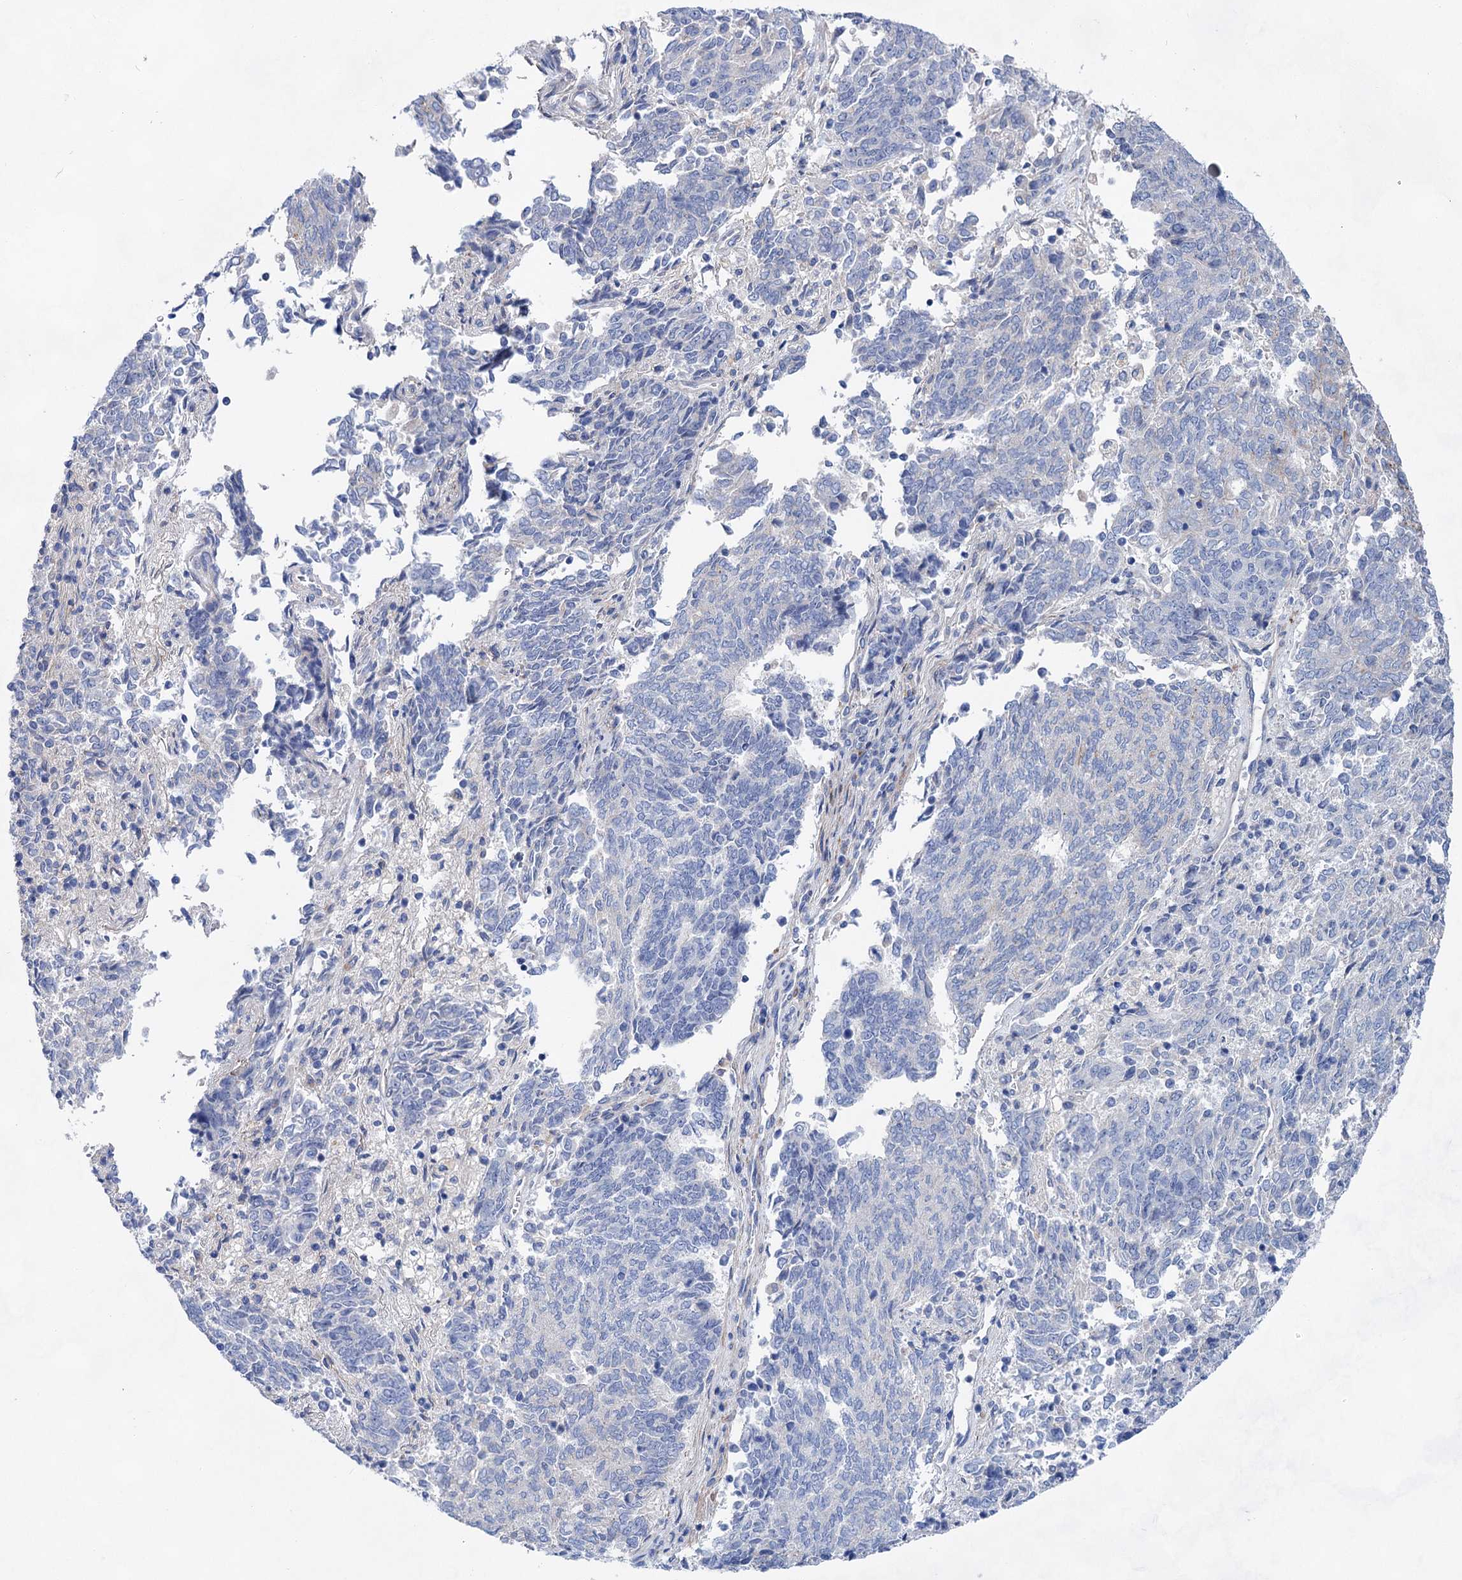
{"staining": {"intensity": "negative", "quantity": "none", "location": "none"}, "tissue": "endometrial cancer", "cell_type": "Tumor cells", "image_type": "cancer", "snomed": [{"axis": "morphology", "description": "Adenocarcinoma, NOS"}, {"axis": "topography", "description": "Endometrium"}], "caption": "Endometrial cancer stained for a protein using immunohistochemistry (IHC) shows no expression tumor cells.", "gene": "GPR155", "patient": {"sex": "female", "age": 80}}